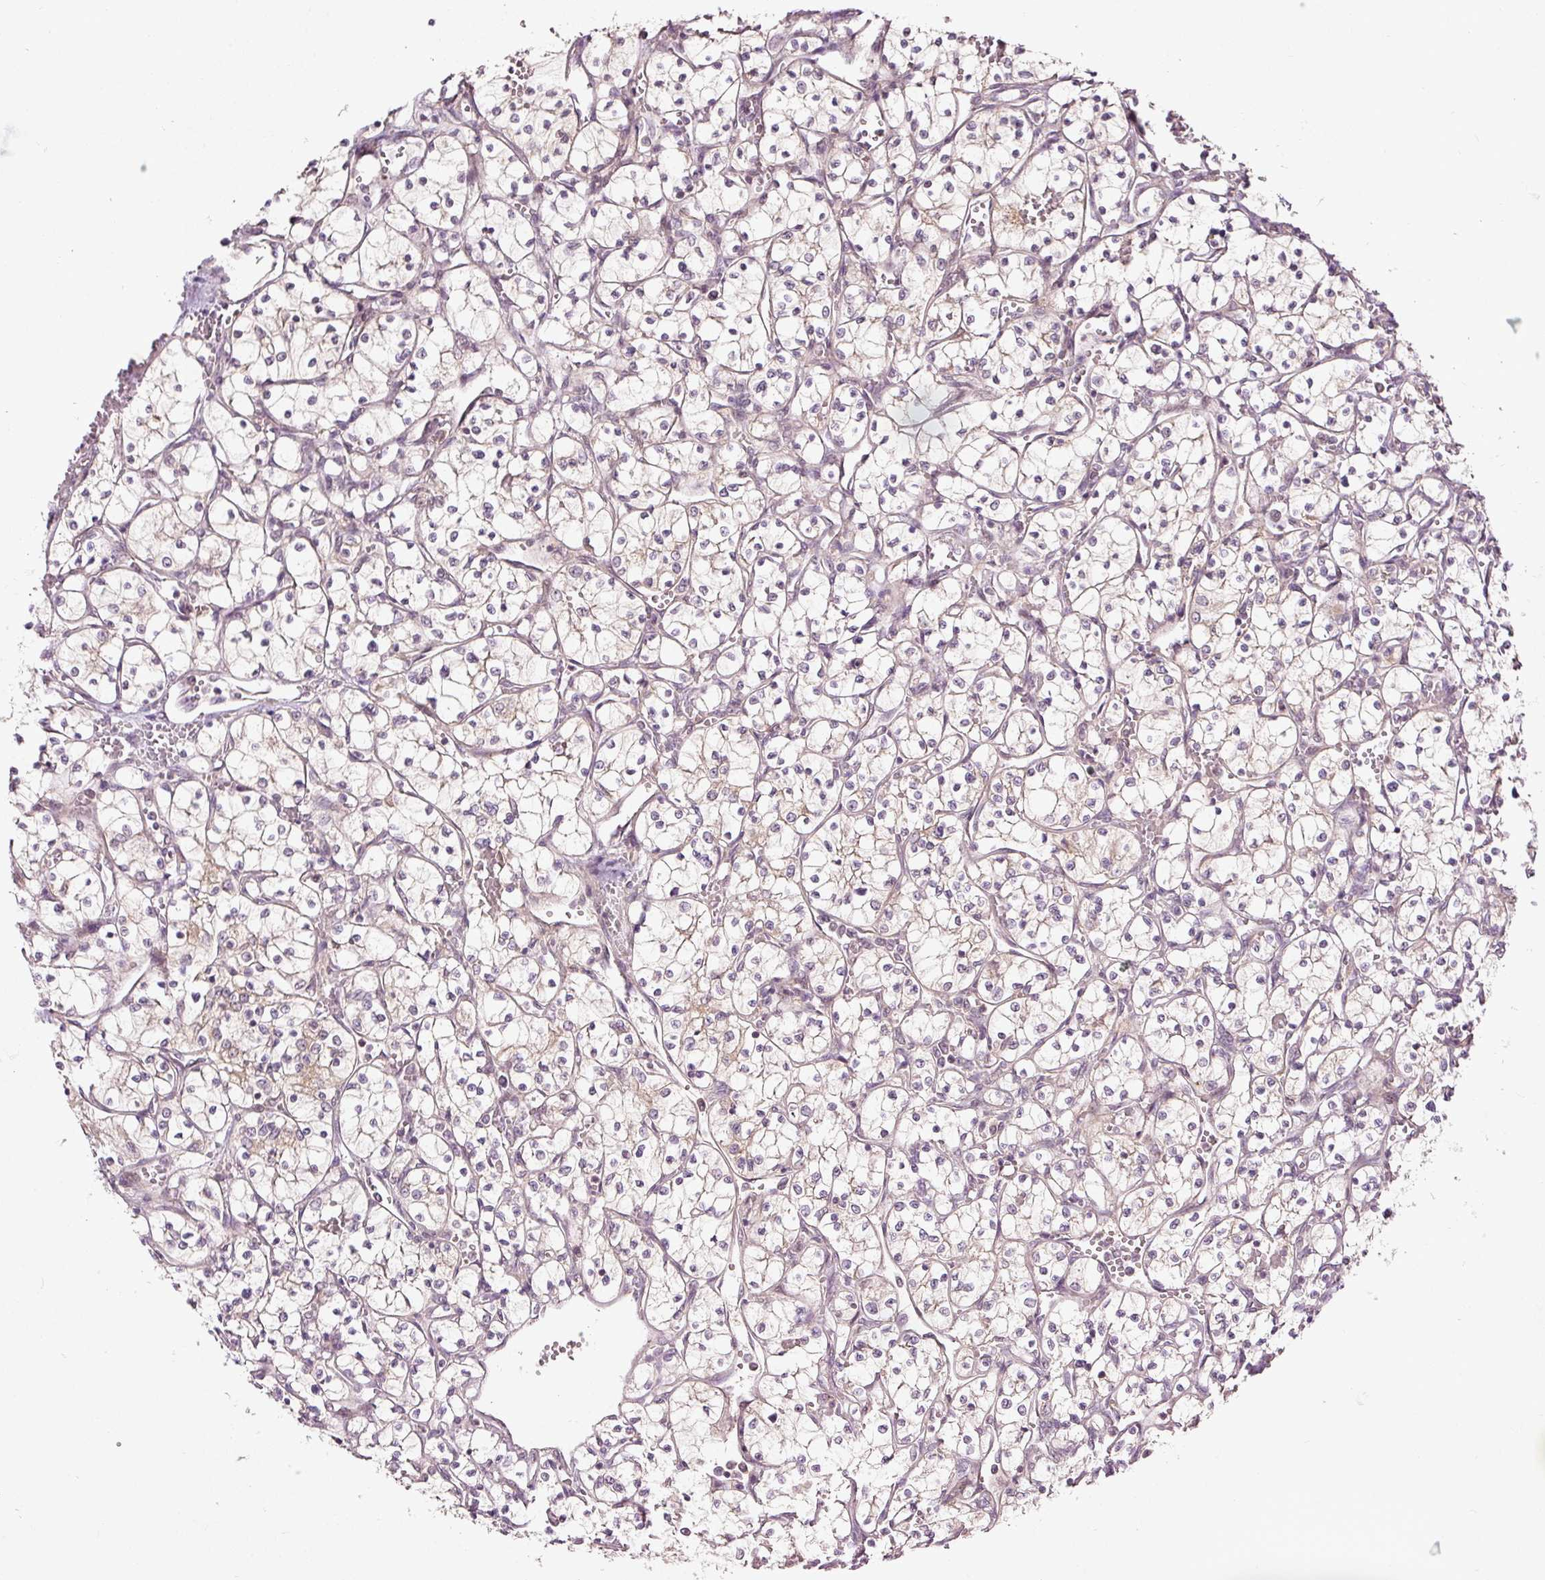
{"staining": {"intensity": "negative", "quantity": "none", "location": "none"}, "tissue": "renal cancer", "cell_type": "Tumor cells", "image_type": "cancer", "snomed": [{"axis": "morphology", "description": "Adenocarcinoma, NOS"}, {"axis": "topography", "description": "Kidney"}], "caption": "An image of renal adenocarcinoma stained for a protein exhibits no brown staining in tumor cells. Nuclei are stained in blue.", "gene": "PCDHB1", "patient": {"sex": "female", "age": 69}}